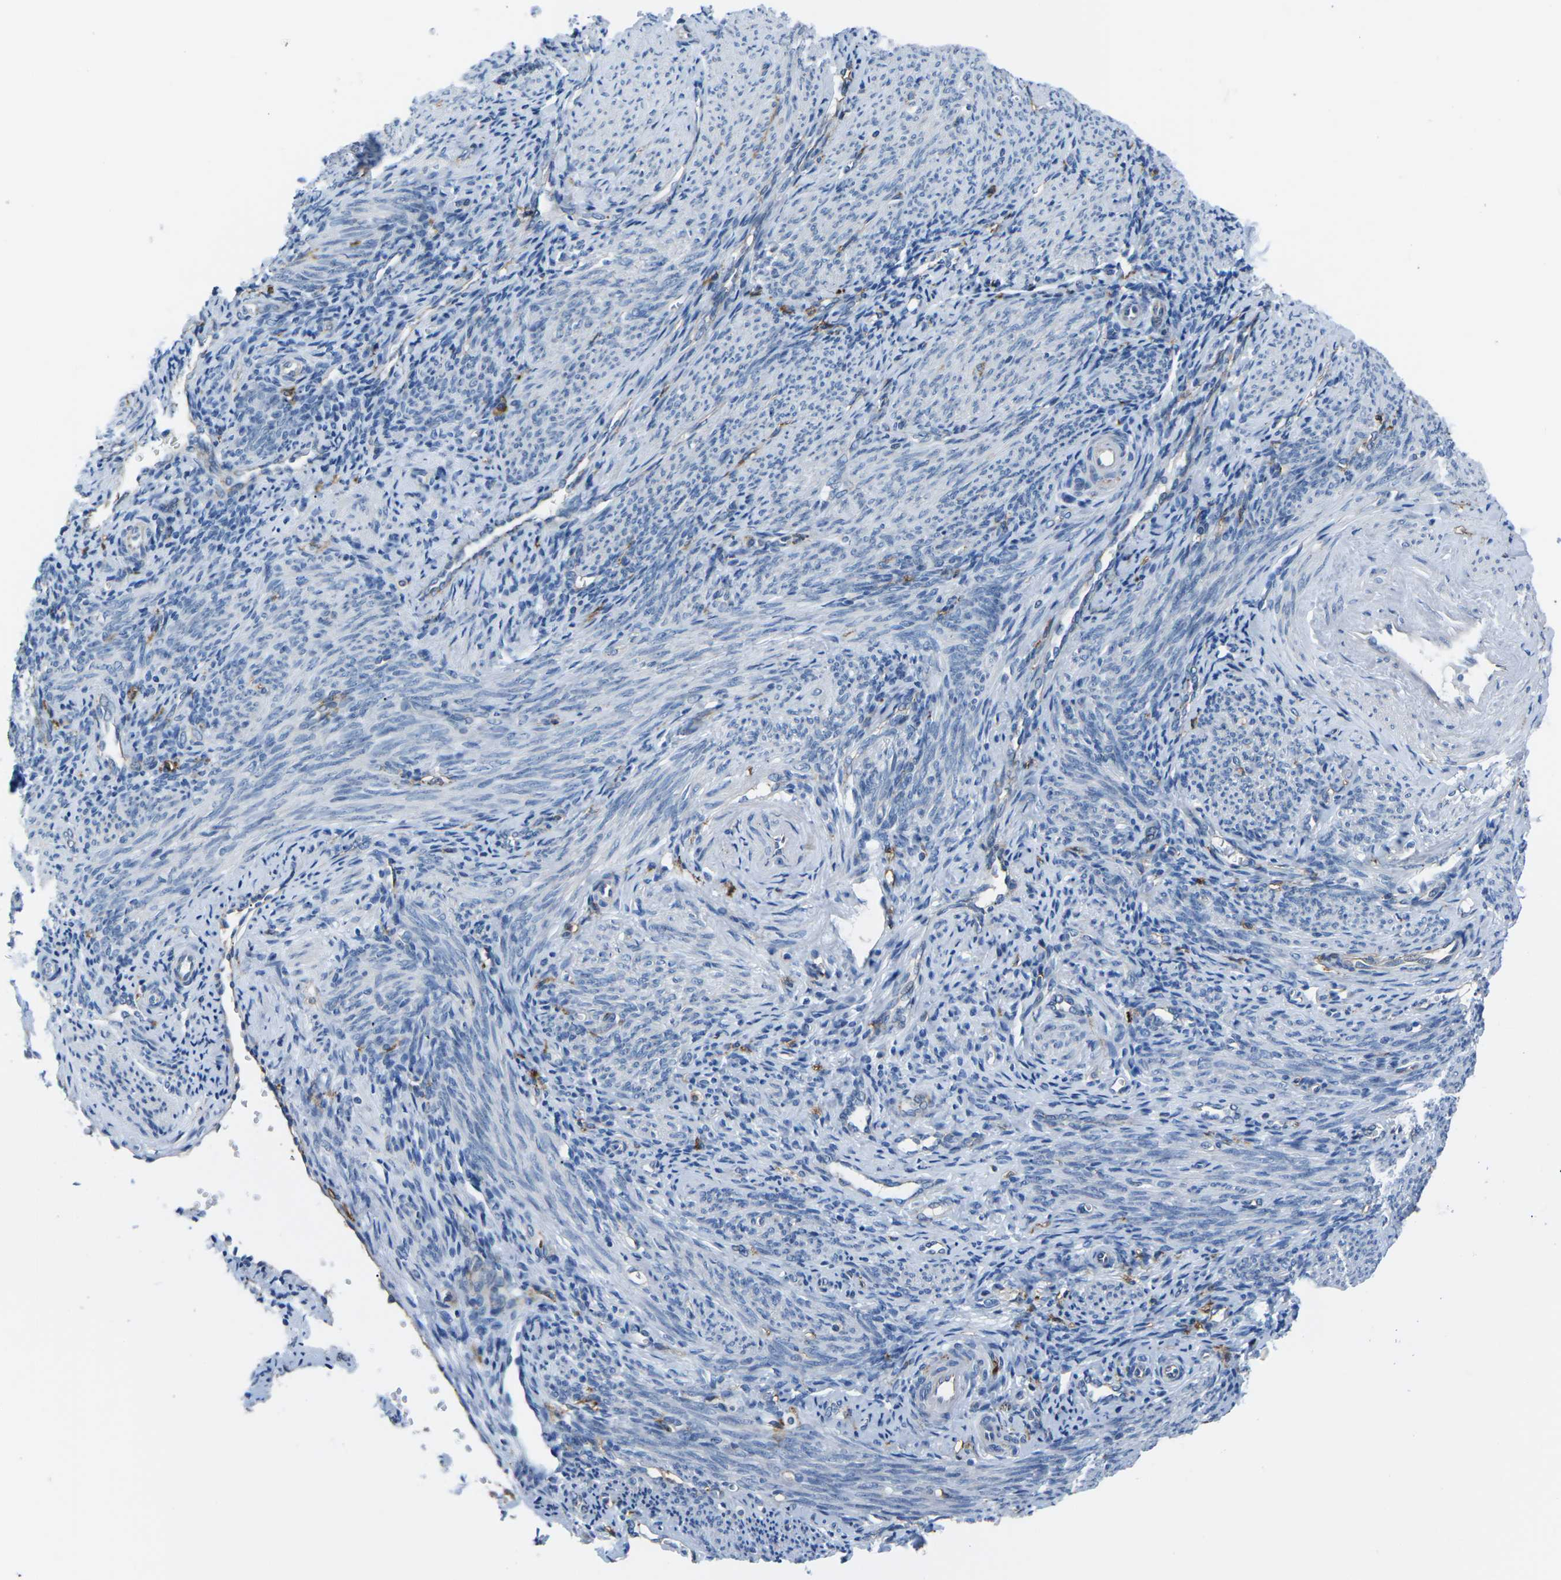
{"staining": {"intensity": "negative", "quantity": "none", "location": "none"}, "tissue": "endometrium", "cell_type": "Cells in endometrial stroma", "image_type": "normal", "snomed": [{"axis": "morphology", "description": "Normal tissue, NOS"}, {"axis": "topography", "description": "Endometrium"}], "caption": "Immunohistochemistry of unremarkable human endometrium reveals no staining in cells in endometrial stroma. (DAB (3,3'-diaminobenzidine) IHC visualized using brightfield microscopy, high magnification).", "gene": "PTPN1", "patient": {"sex": "female", "age": 50}}